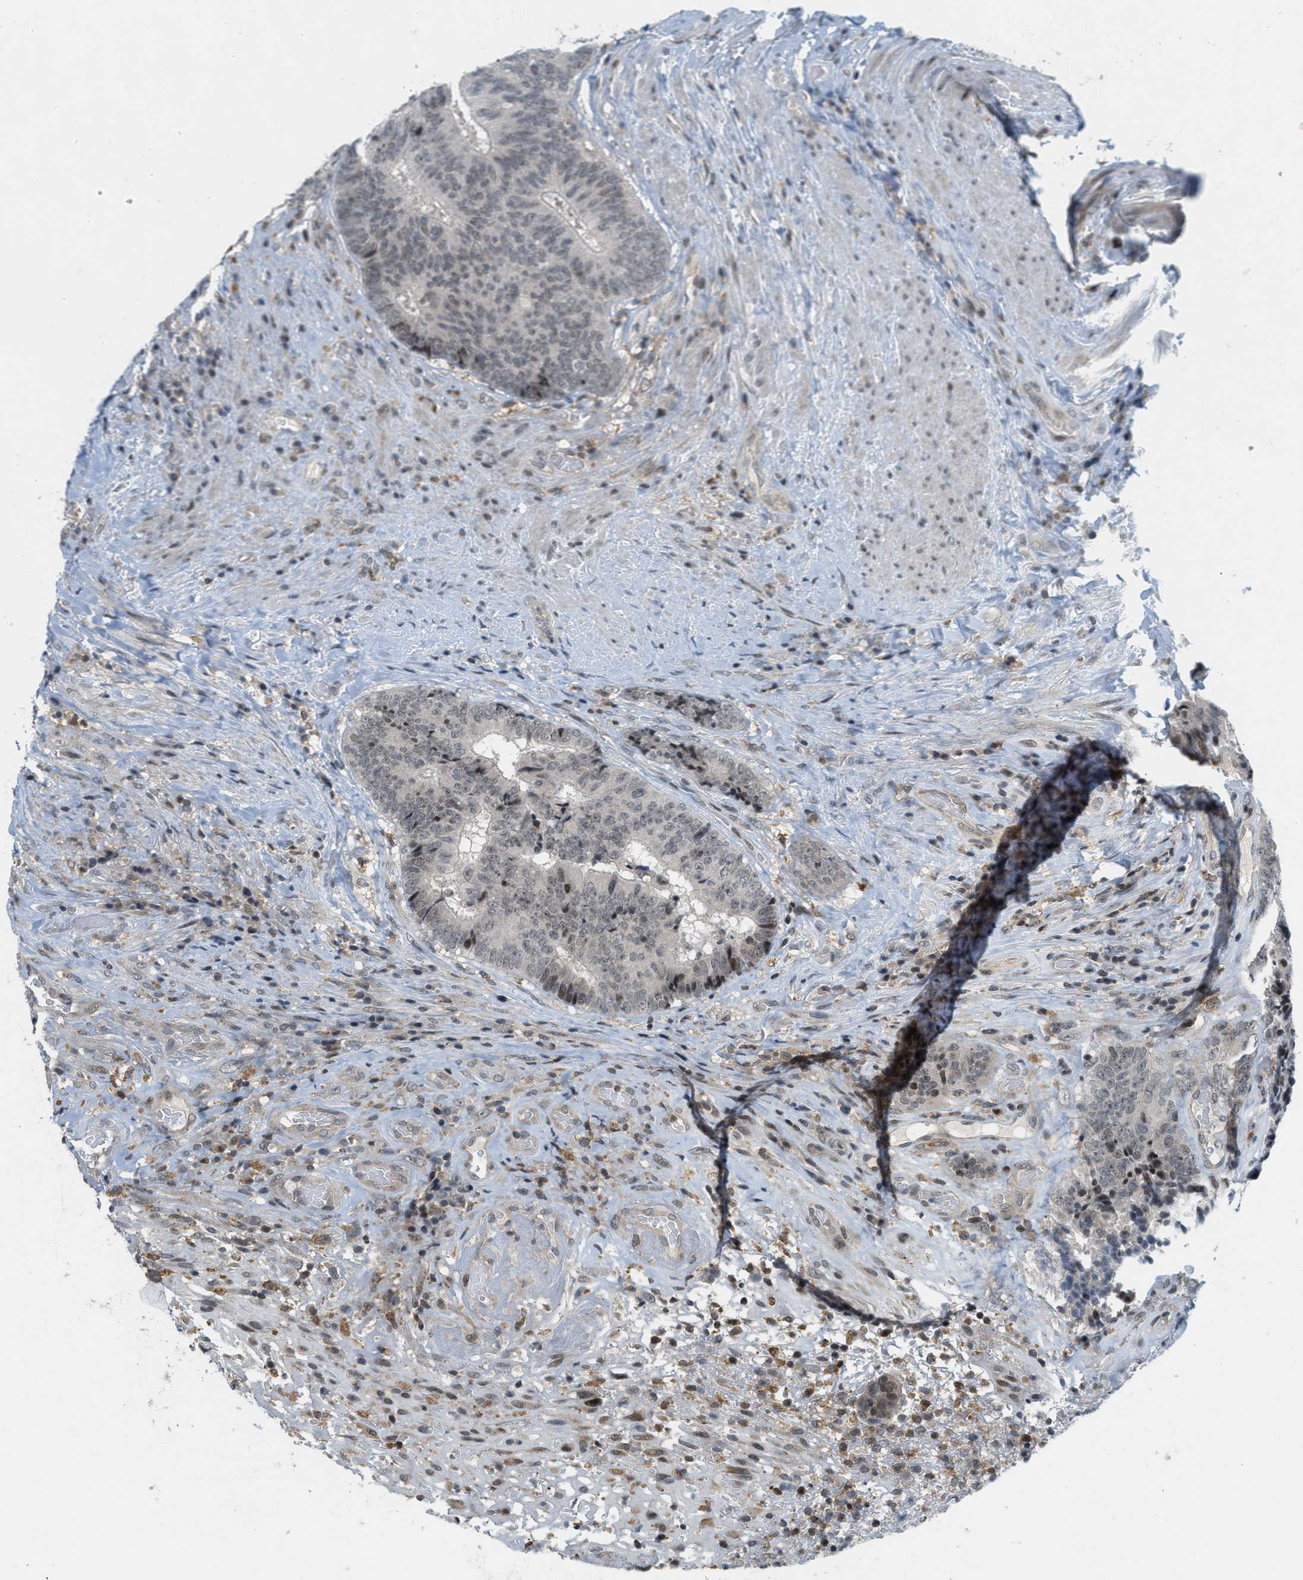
{"staining": {"intensity": "moderate", "quantity": "<25%", "location": "cytoplasmic/membranous"}, "tissue": "colorectal cancer", "cell_type": "Tumor cells", "image_type": "cancer", "snomed": [{"axis": "morphology", "description": "Adenocarcinoma, NOS"}, {"axis": "topography", "description": "Rectum"}], "caption": "Colorectal adenocarcinoma stained with DAB immunohistochemistry demonstrates low levels of moderate cytoplasmic/membranous positivity in approximately <25% of tumor cells. (brown staining indicates protein expression, while blue staining denotes nuclei).", "gene": "ING1", "patient": {"sex": "male", "age": 72}}